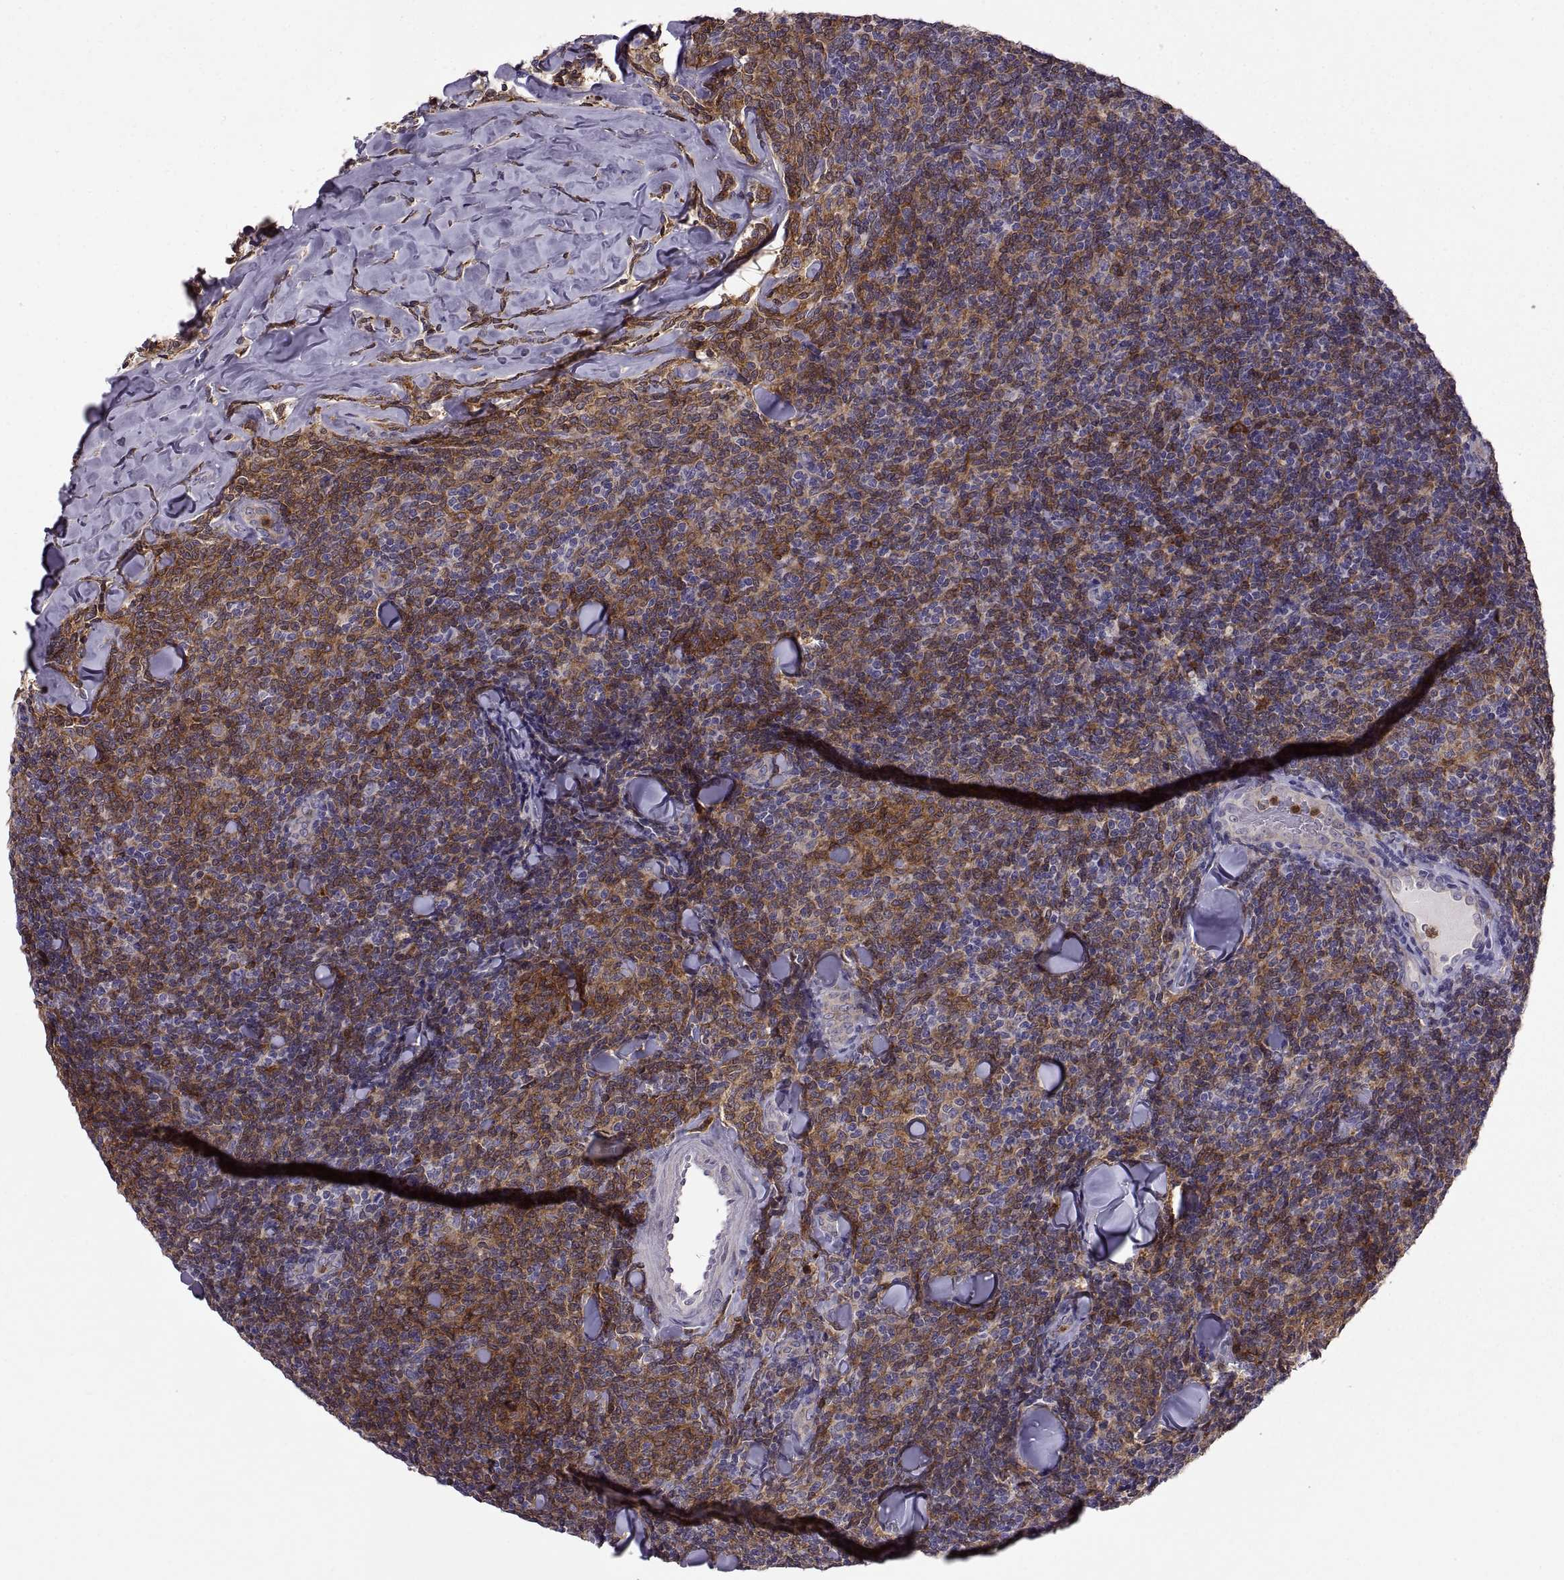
{"staining": {"intensity": "strong", "quantity": ">75%", "location": "cytoplasmic/membranous"}, "tissue": "lymphoma", "cell_type": "Tumor cells", "image_type": "cancer", "snomed": [{"axis": "morphology", "description": "Malignant lymphoma, non-Hodgkin's type, Low grade"}, {"axis": "topography", "description": "Lymph node"}], "caption": "IHC photomicrograph of human lymphoma stained for a protein (brown), which shows high levels of strong cytoplasmic/membranous expression in about >75% of tumor cells.", "gene": "DOK3", "patient": {"sex": "female", "age": 56}}